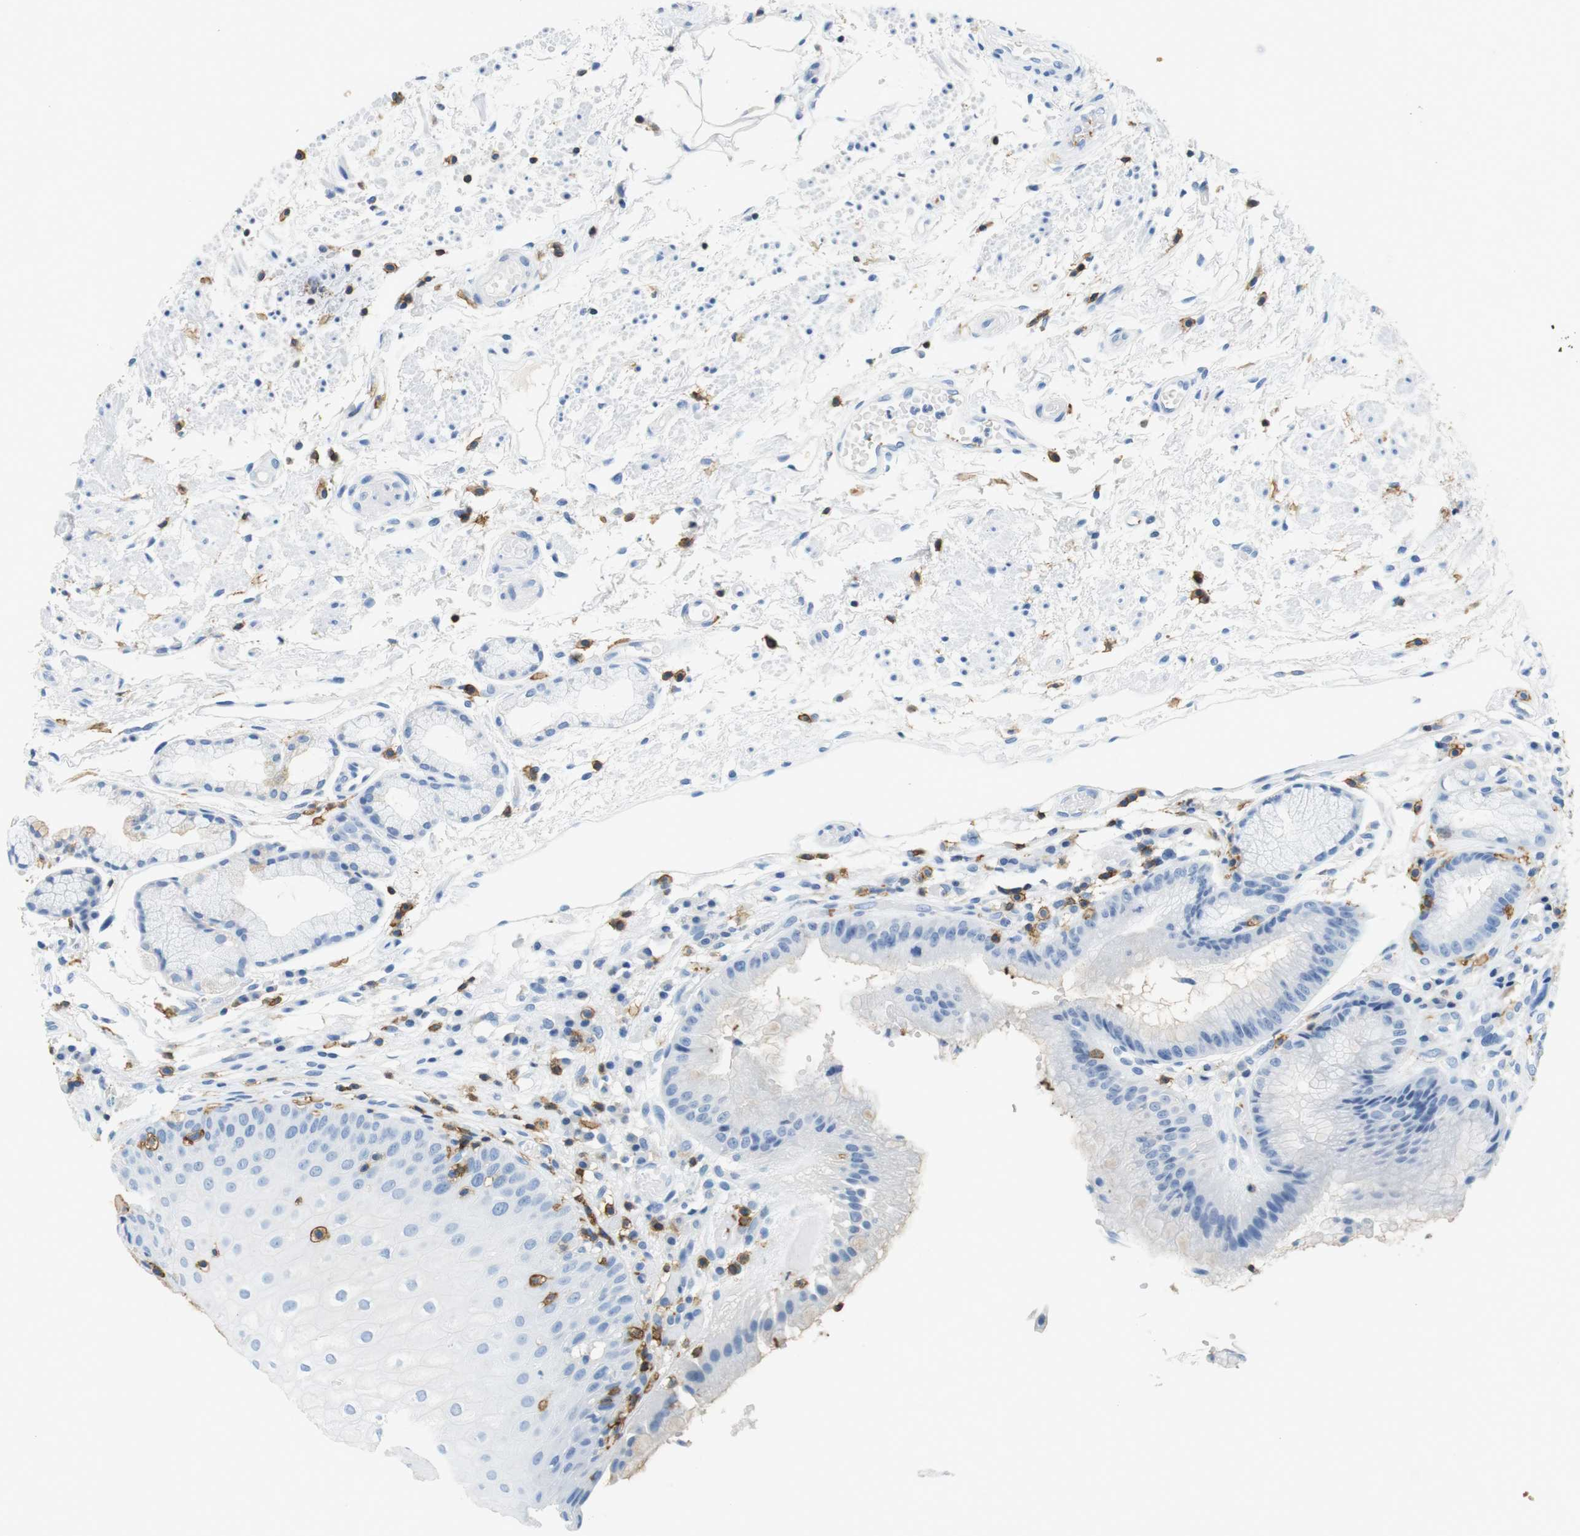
{"staining": {"intensity": "weak", "quantity": "25%-75%", "location": "cytoplasmic/membranous"}, "tissue": "stomach", "cell_type": "Glandular cells", "image_type": "normal", "snomed": [{"axis": "morphology", "description": "Normal tissue, NOS"}, {"axis": "topography", "description": "Stomach, upper"}], "caption": "The photomicrograph exhibits immunohistochemical staining of normal stomach. There is weak cytoplasmic/membranous staining is appreciated in about 25%-75% of glandular cells. (DAB (3,3'-diaminobenzidine) IHC, brown staining for protein, blue staining for nuclei).", "gene": "LAT", "patient": {"sex": "male", "age": 72}}